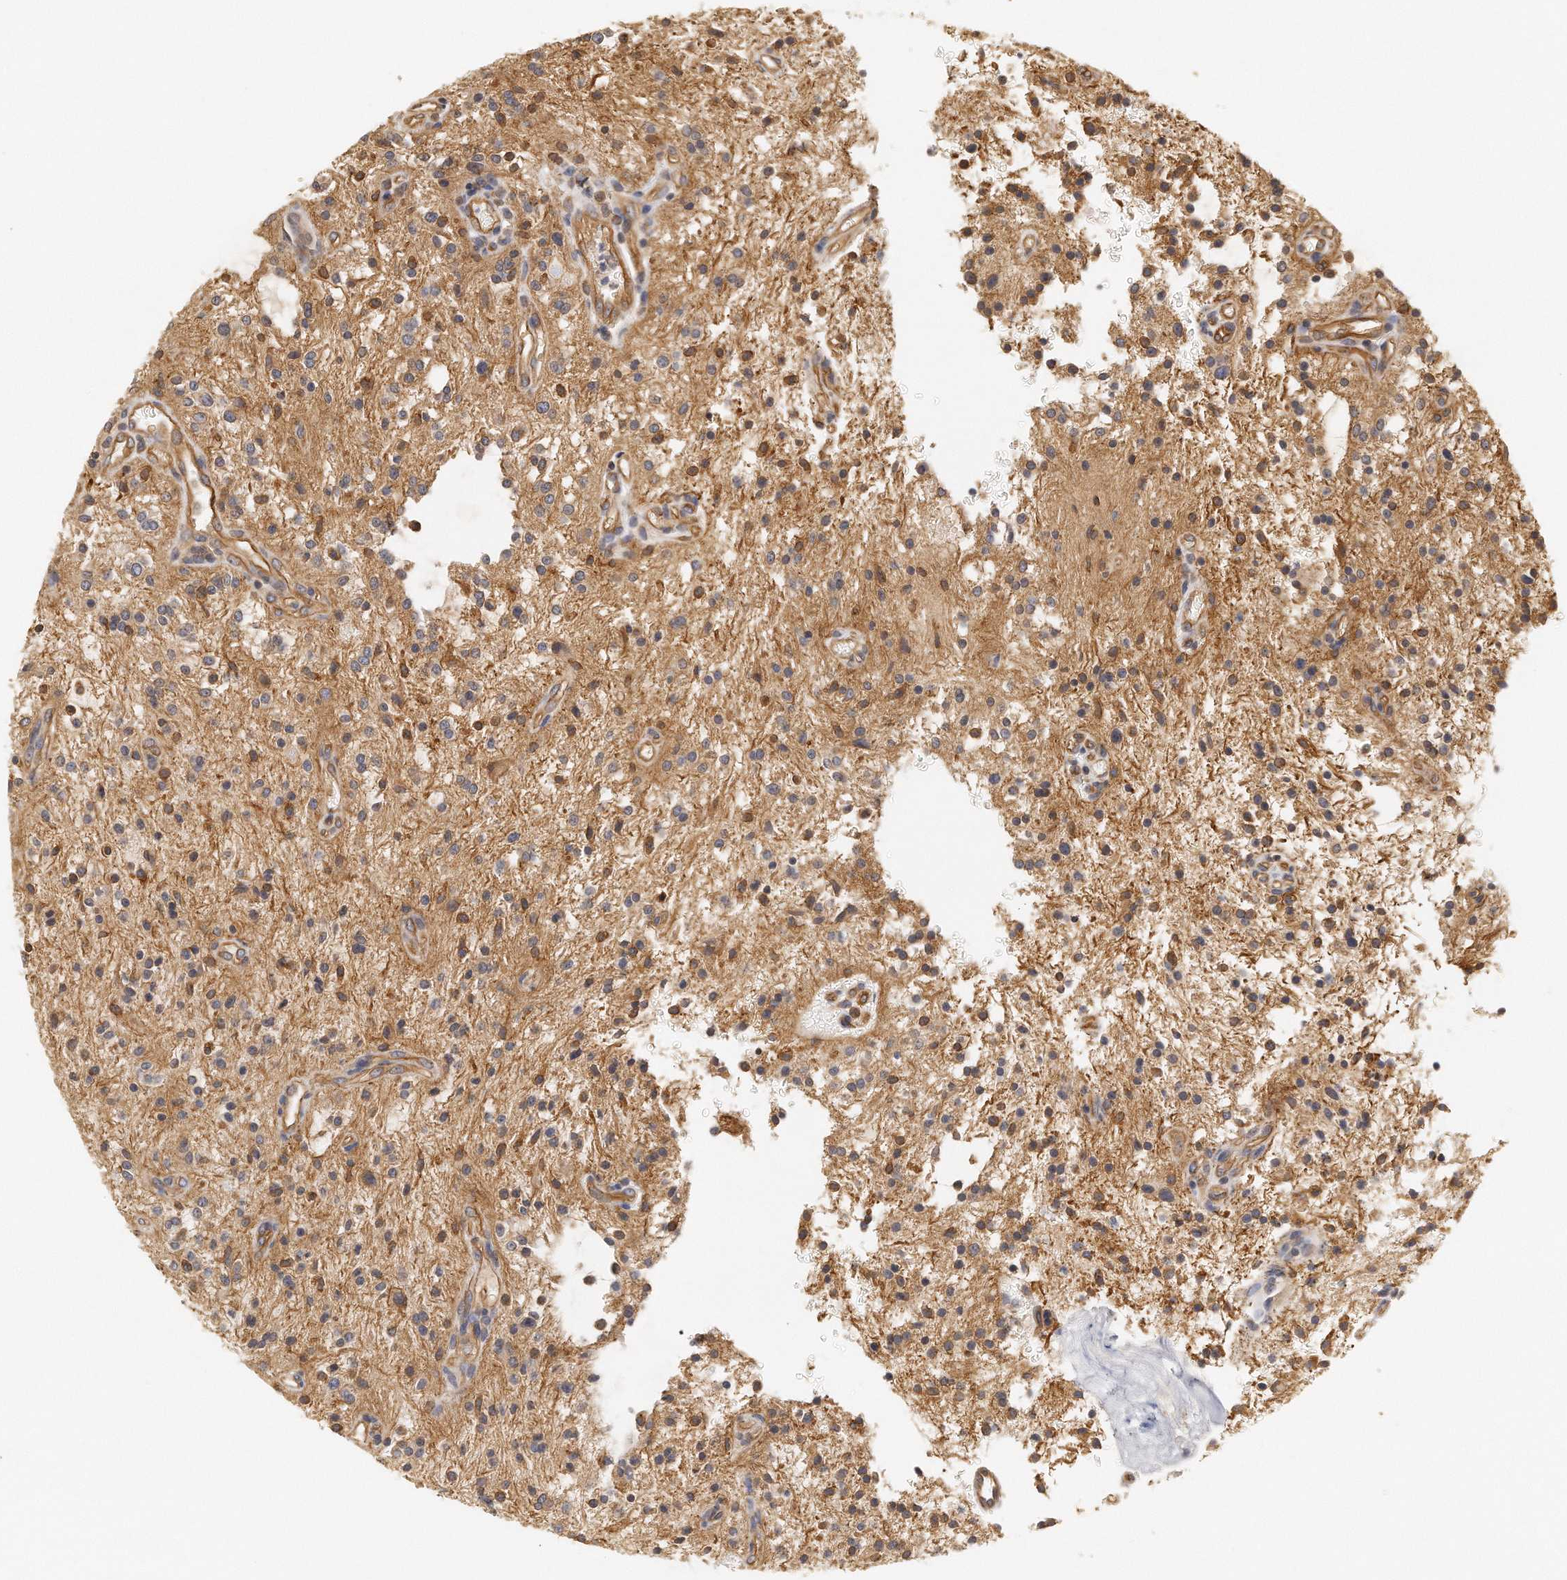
{"staining": {"intensity": "moderate", "quantity": ">75%", "location": "cytoplasmic/membranous"}, "tissue": "glioma", "cell_type": "Tumor cells", "image_type": "cancer", "snomed": [{"axis": "morphology", "description": "Glioma, malignant, NOS"}, {"axis": "topography", "description": "Cerebellum"}], "caption": "Glioma stained for a protein reveals moderate cytoplasmic/membranous positivity in tumor cells.", "gene": "CHST7", "patient": {"sex": "female", "age": 10}}